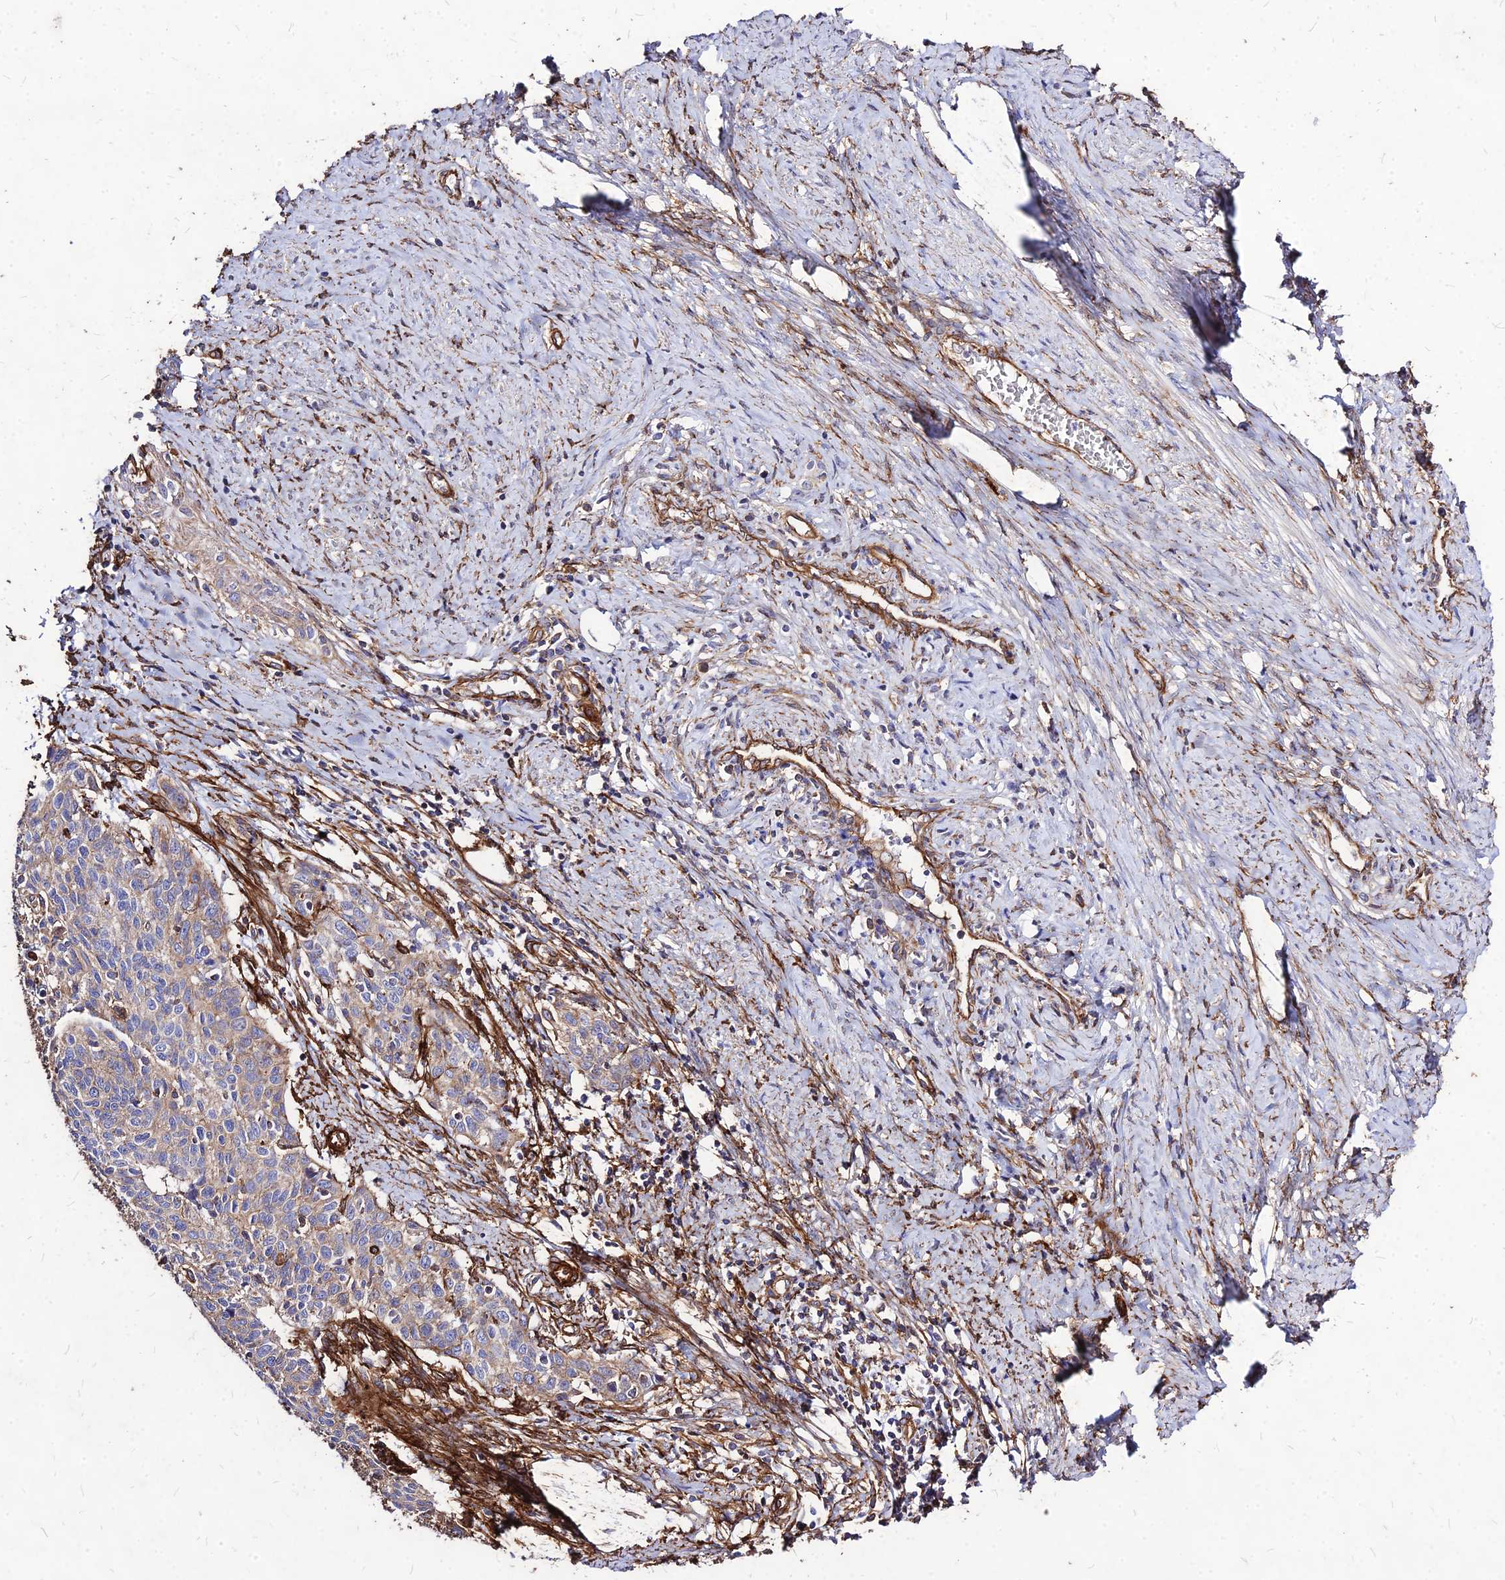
{"staining": {"intensity": "weak", "quantity": "<25%", "location": "cytoplasmic/membranous"}, "tissue": "cervical cancer", "cell_type": "Tumor cells", "image_type": "cancer", "snomed": [{"axis": "morphology", "description": "Squamous cell carcinoma, NOS"}, {"axis": "topography", "description": "Cervix"}], "caption": "Tumor cells are negative for brown protein staining in cervical squamous cell carcinoma.", "gene": "EFCC1", "patient": {"sex": "female", "age": 39}}